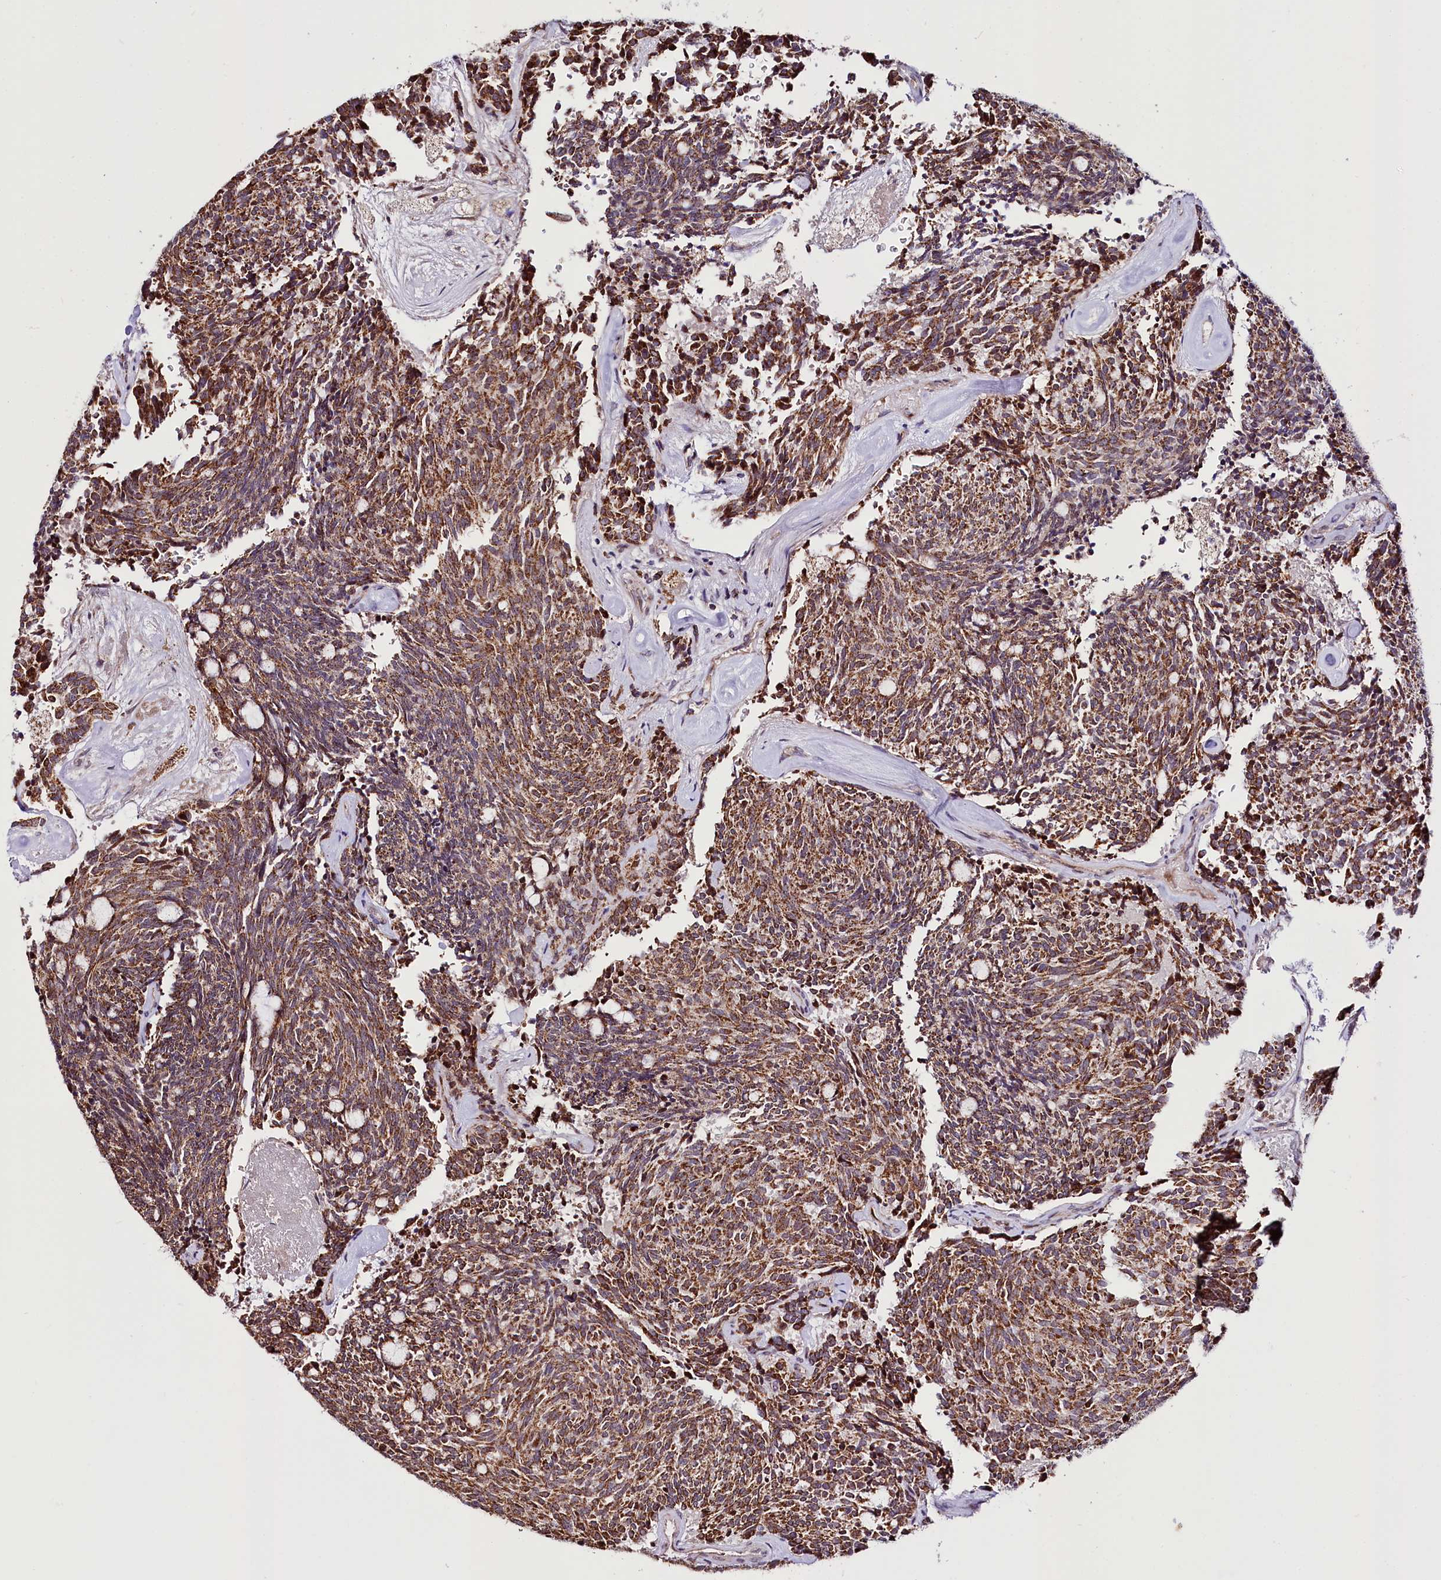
{"staining": {"intensity": "moderate", "quantity": ">75%", "location": "cytoplasmic/membranous"}, "tissue": "carcinoid", "cell_type": "Tumor cells", "image_type": "cancer", "snomed": [{"axis": "morphology", "description": "Carcinoid, malignant, NOS"}, {"axis": "topography", "description": "Pancreas"}], "caption": "Immunohistochemistry (DAB) staining of malignant carcinoid exhibits moderate cytoplasmic/membranous protein expression in approximately >75% of tumor cells.", "gene": "ST7", "patient": {"sex": "female", "age": 54}}